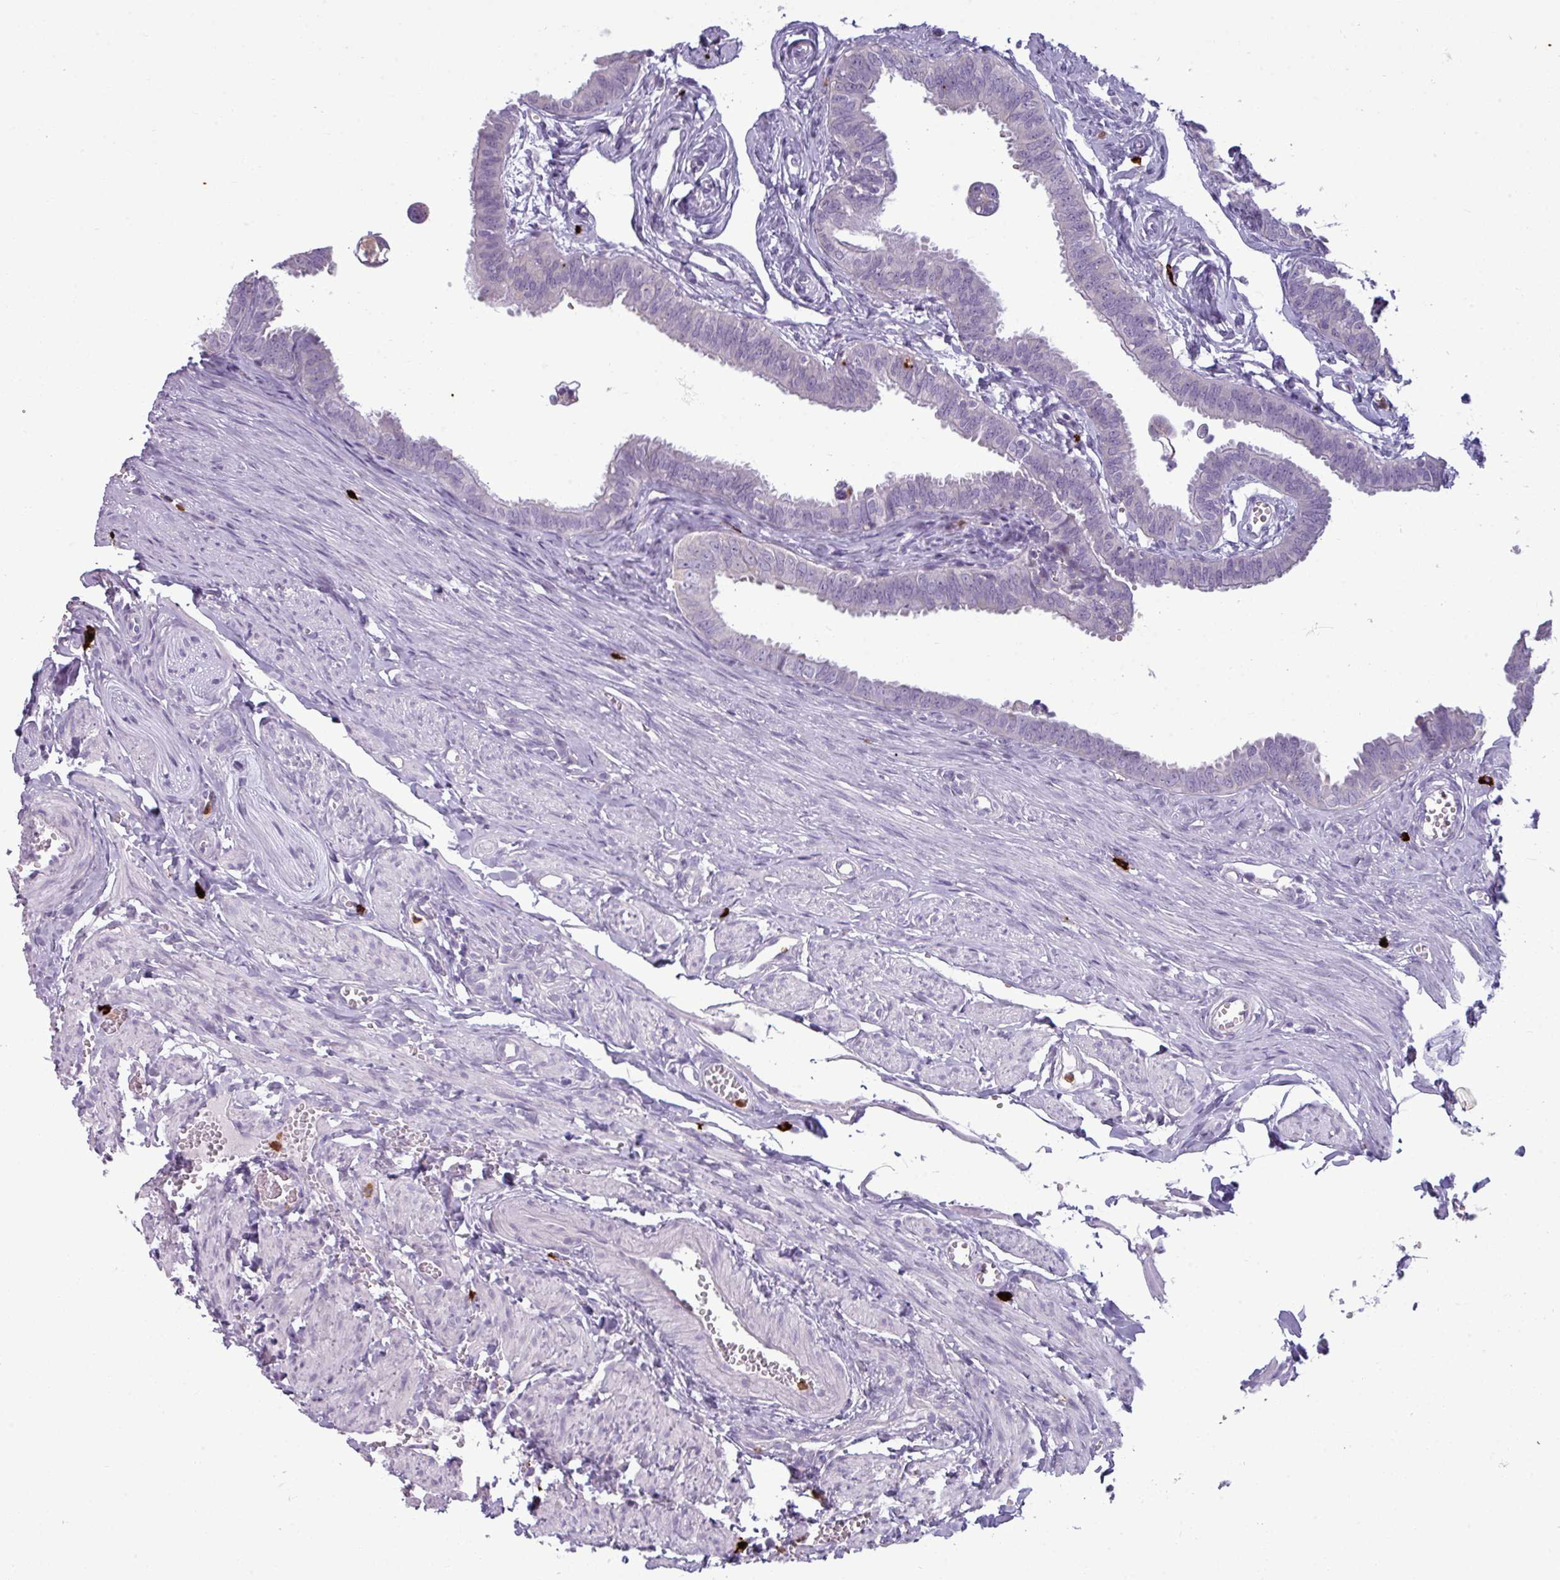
{"staining": {"intensity": "negative", "quantity": "none", "location": "none"}, "tissue": "fallopian tube", "cell_type": "Glandular cells", "image_type": "normal", "snomed": [{"axis": "morphology", "description": "Normal tissue, NOS"}, {"axis": "morphology", "description": "Carcinoma, NOS"}, {"axis": "topography", "description": "Fallopian tube"}, {"axis": "topography", "description": "Ovary"}], "caption": "A micrograph of fallopian tube stained for a protein shows no brown staining in glandular cells. (DAB (3,3'-diaminobenzidine) immunohistochemistry (IHC), high magnification).", "gene": "TRIM39", "patient": {"sex": "female", "age": 59}}